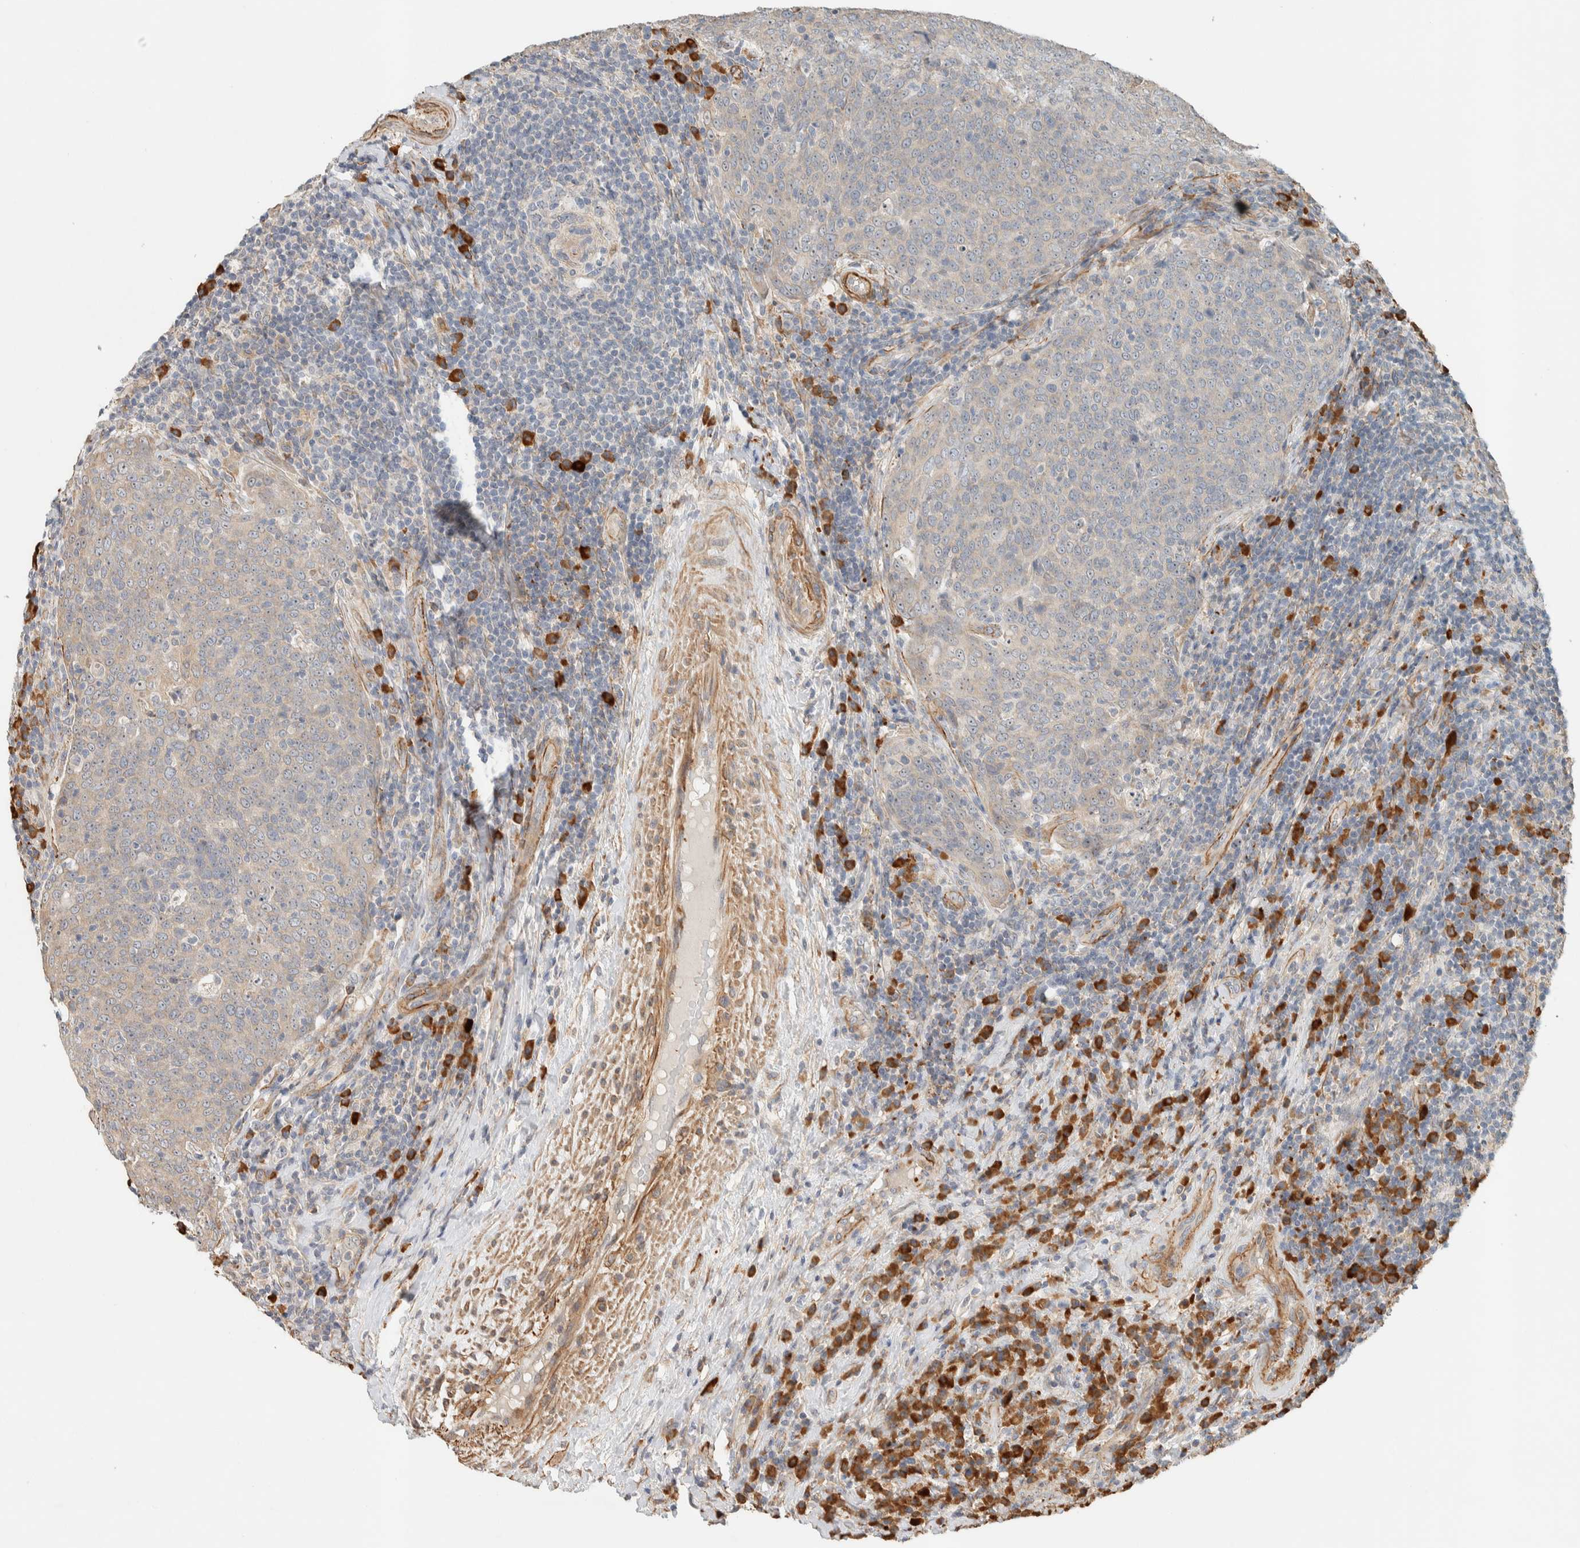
{"staining": {"intensity": "negative", "quantity": "none", "location": "none"}, "tissue": "head and neck cancer", "cell_type": "Tumor cells", "image_type": "cancer", "snomed": [{"axis": "morphology", "description": "Squamous cell carcinoma, NOS"}, {"axis": "morphology", "description": "Squamous cell carcinoma, metastatic, NOS"}, {"axis": "topography", "description": "Lymph node"}, {"axis": "topography", "description": "Head-Neck"}], "caption": "Head and neck cancer was stained to show a protein in brown. There is no significant staining in tumor cells. Nuclei are stained in blue.", "gene": "KLHL40", "patient": {"sex": "male", "age": 62}}